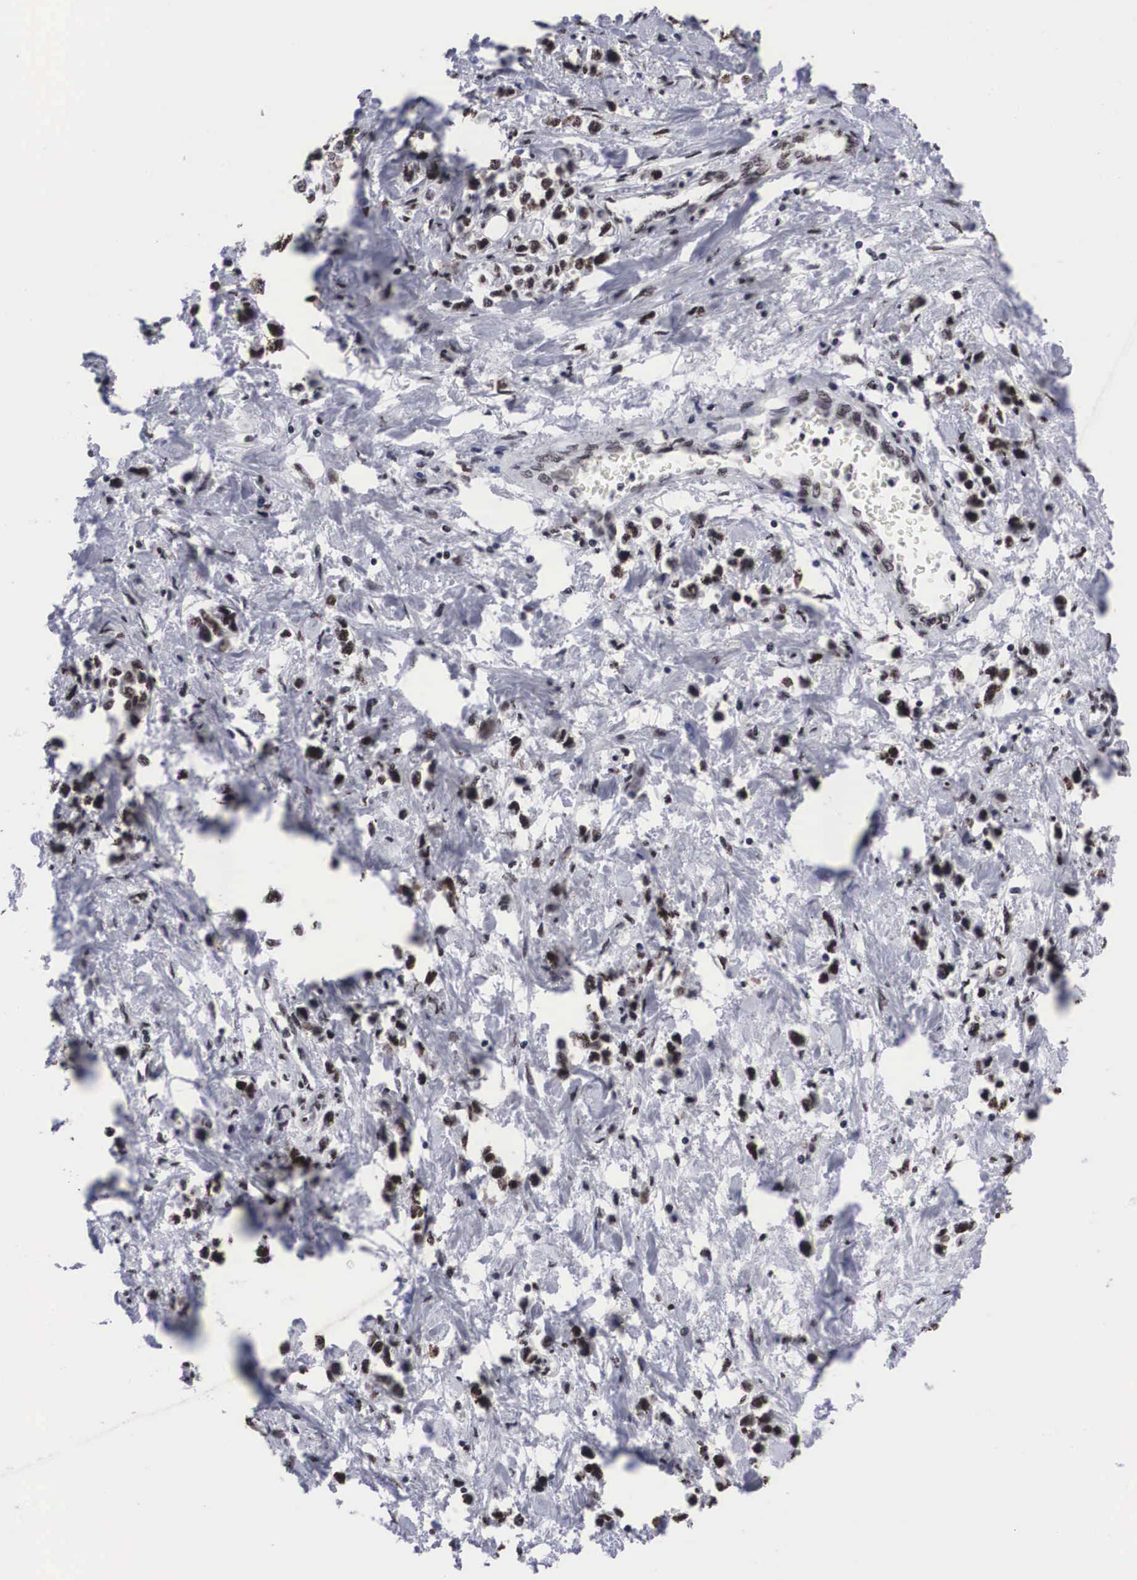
{"staining": {"intensity": "weak", "quantity": ">75%", "location": "nuclear"}, "tissue": "stomach cancer", "cell_type": "Tumor cells", "image_type": "cancer", "snomed": [{"axis": "morphology", "description": "Adenocarcinoma, NOS"}, {"axis": "topography", "description": "Stomach, upper"}], "caption": "Protein expression analysis of human adenocarcinoma (stomach) reveals weak nuclear expression in about >75% of tumor cells.", "gene": "ACIN1", "patient": {"sex": "male", "age": 76}}